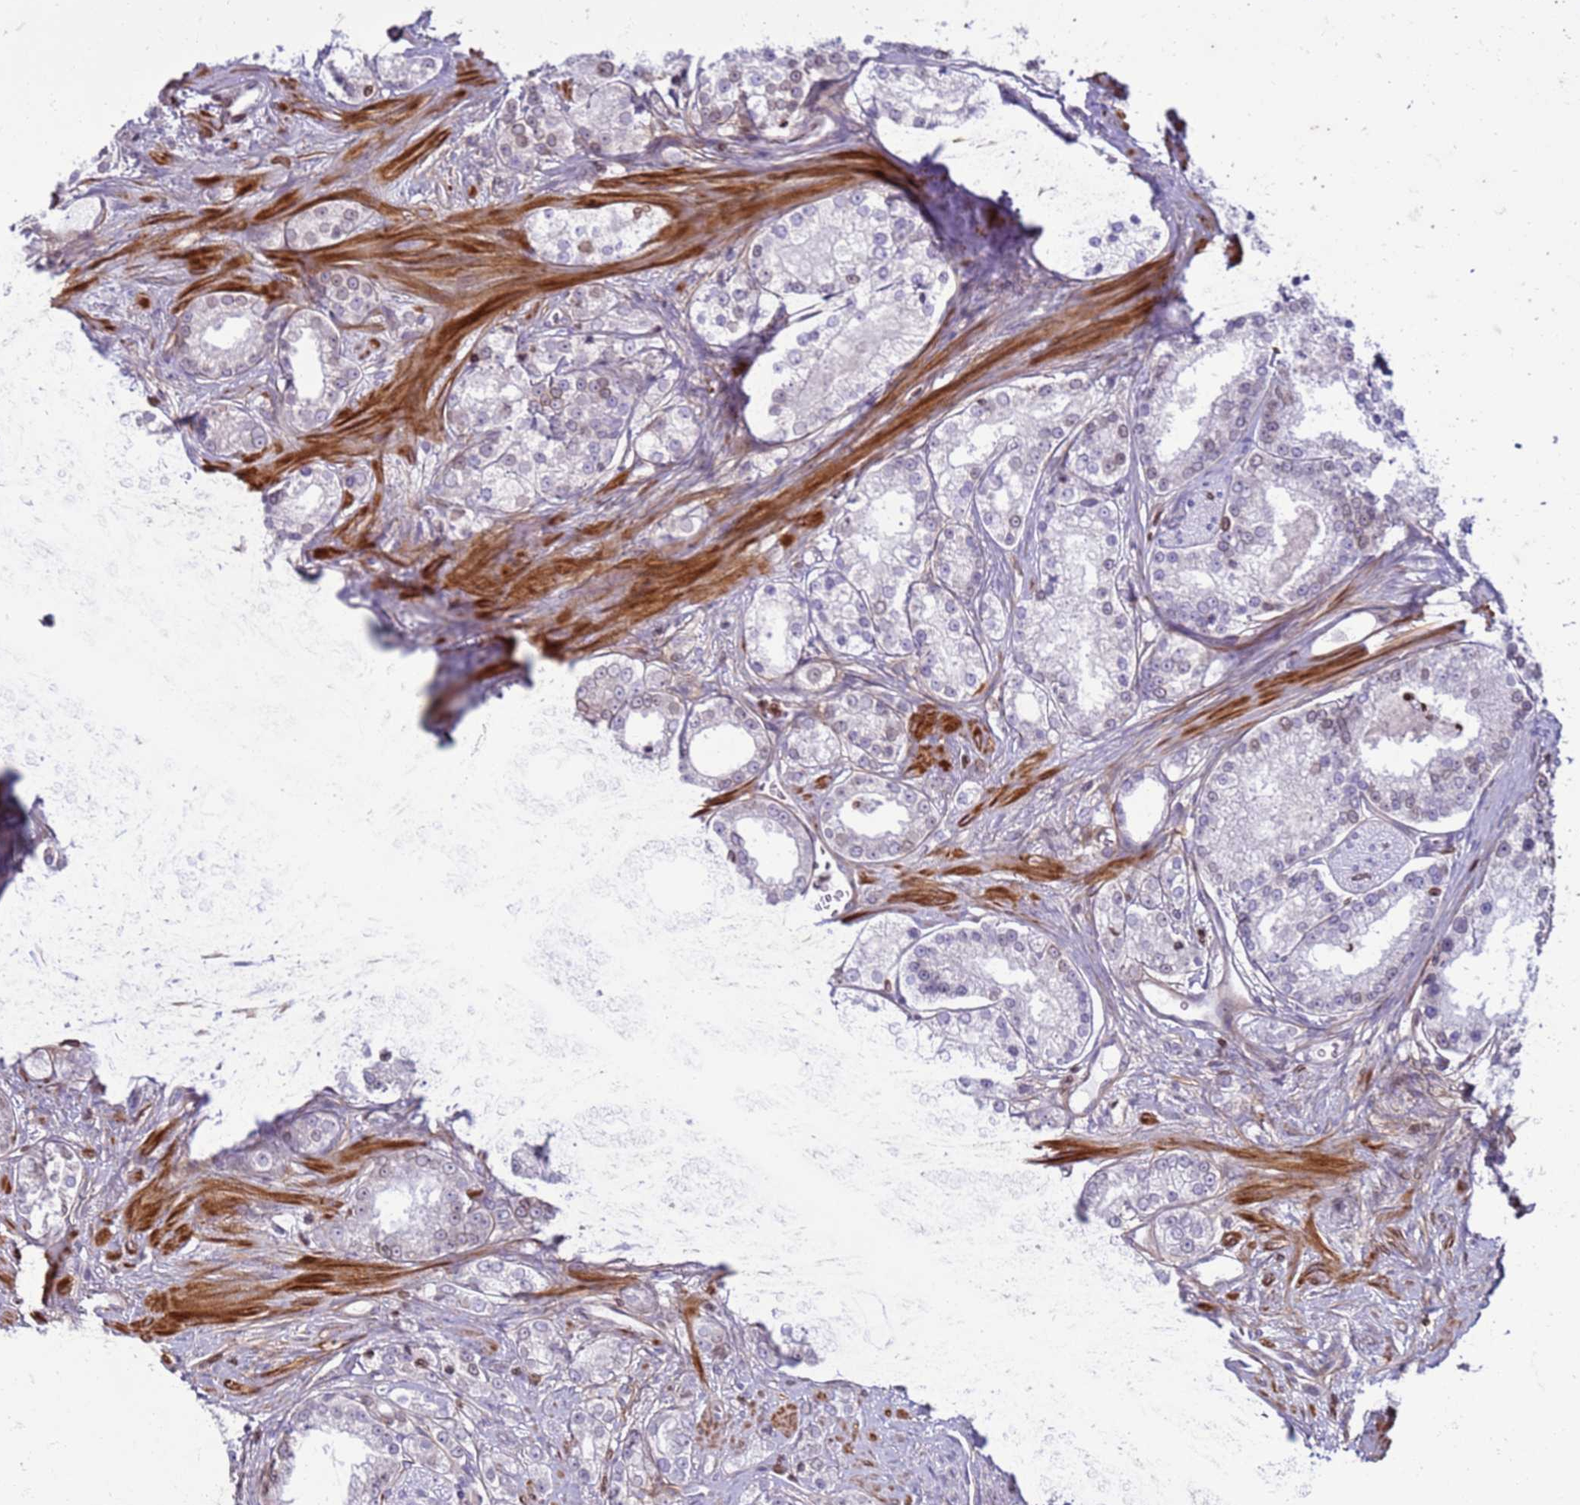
{"staining": {"intensity": "weak", "quantity": "<25%", "location": "cytoplasmic/membranous,nuclear"}, "tissue": "prostate cancer", "cell_type": "Tumor cells", "image_type": "cancer", "snomed": [{"axis": "morphology", "description": "Normal tissue, NOS"}, {"axis": "morphology", "description": "Adenocarcinoma, High grade"}, {"axis": "topography", "description": "Prostate"}], "caption": "Image shows no significant protein staining in tumor cells of prostate cancer (high-grade adenocarcinoma).", "gene": "METTL25B", "patient": {"sex": "male", "age": 83}}